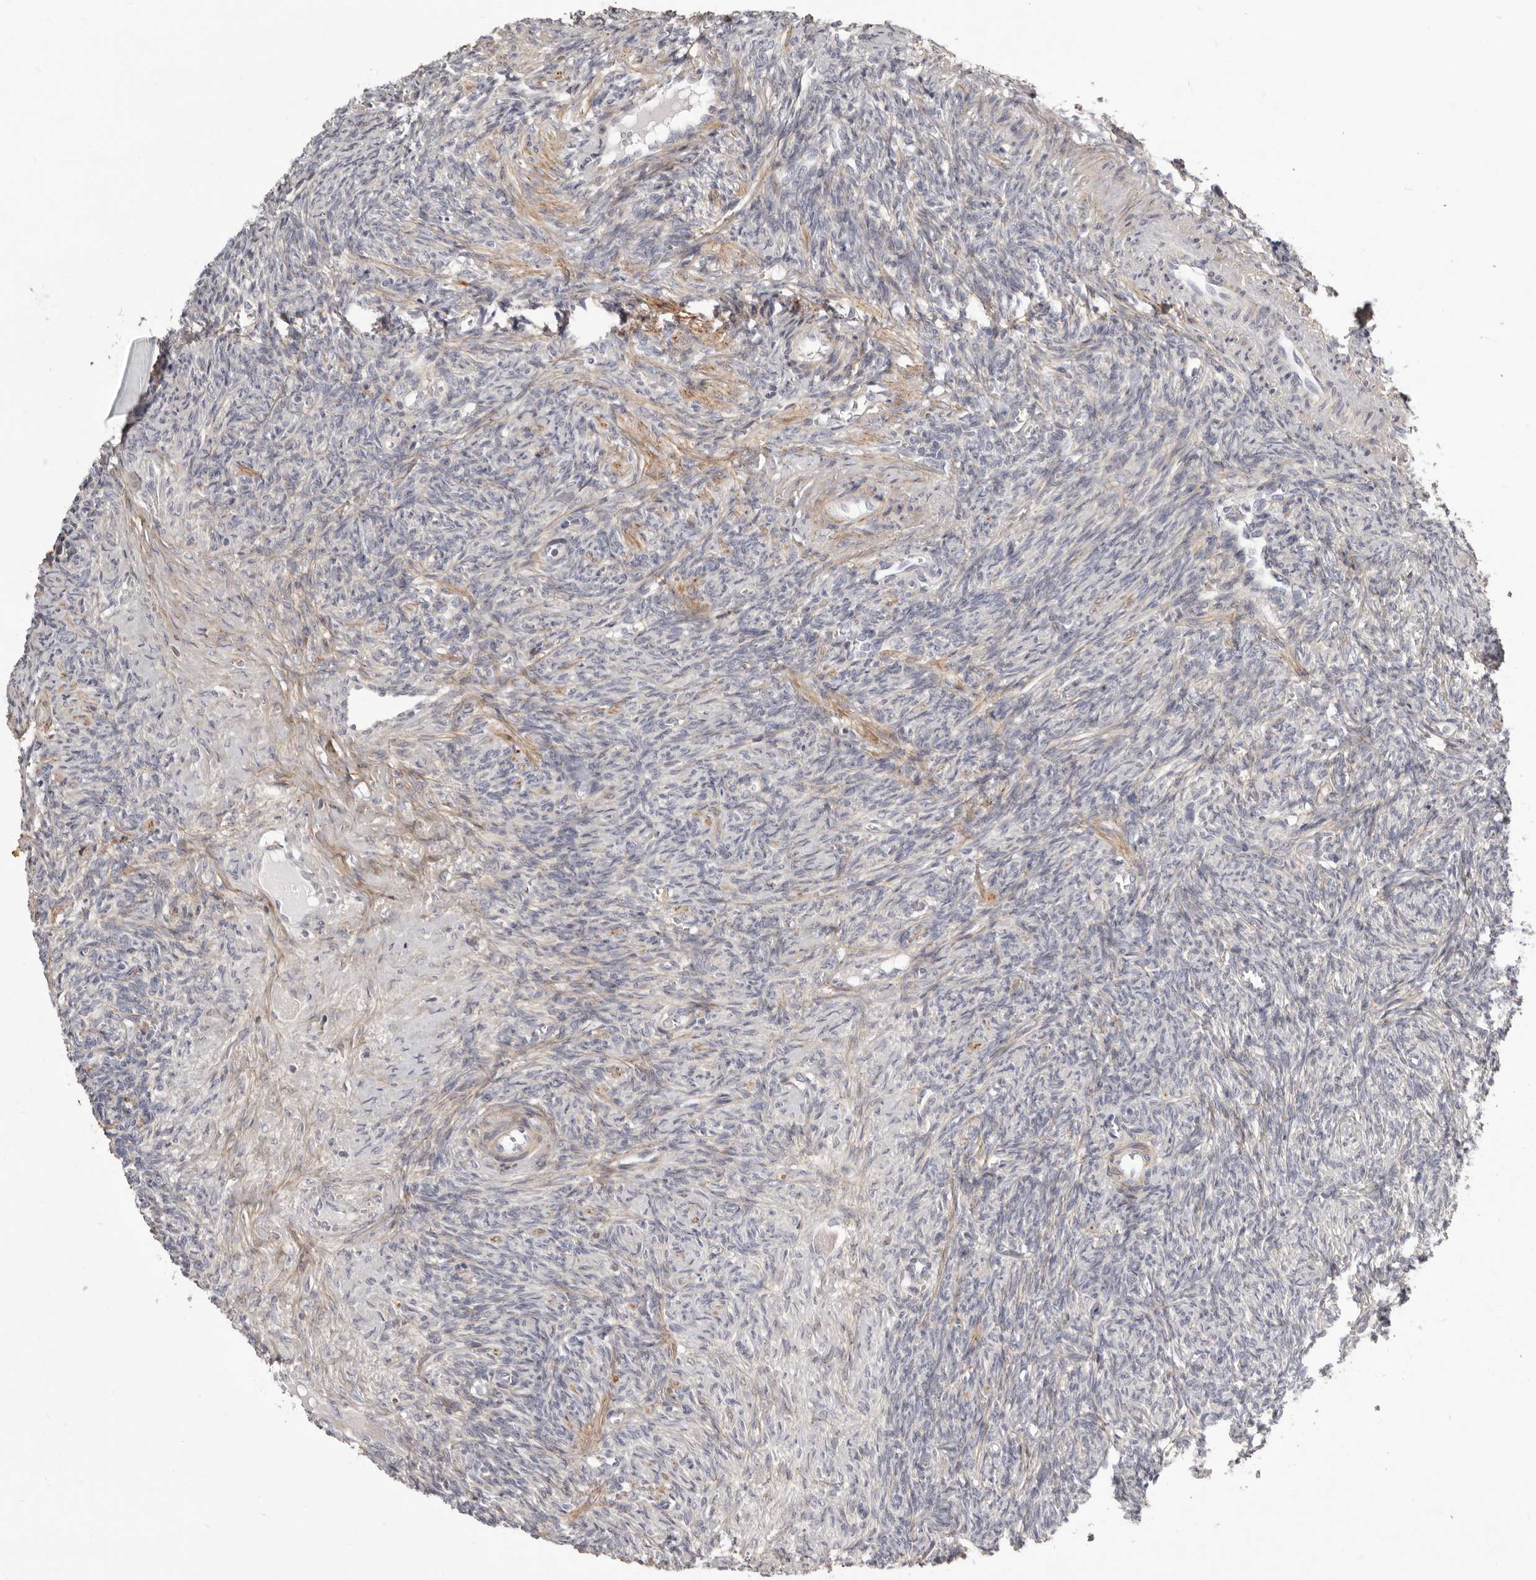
{"staining": {"intensity": "negative", "quantity": "none", "location": "none"}, "tissue": "ovary", "cell_type": "Ovarian stroma cells", "image_type": "normal", "snomed": [{"axis": "morphology", "description": "Normal tissue, NOS"}, {"axis": "topography", "description": "Ovary"}], "caption": "Benign ovary was stained to show a protein in brown. There is no significant expression in ovarian stroma cells. (IHC, brightfield microscopy, high magnification).", "gene": "MRPS10", "patient": {"sex": "female", "age": 41}}